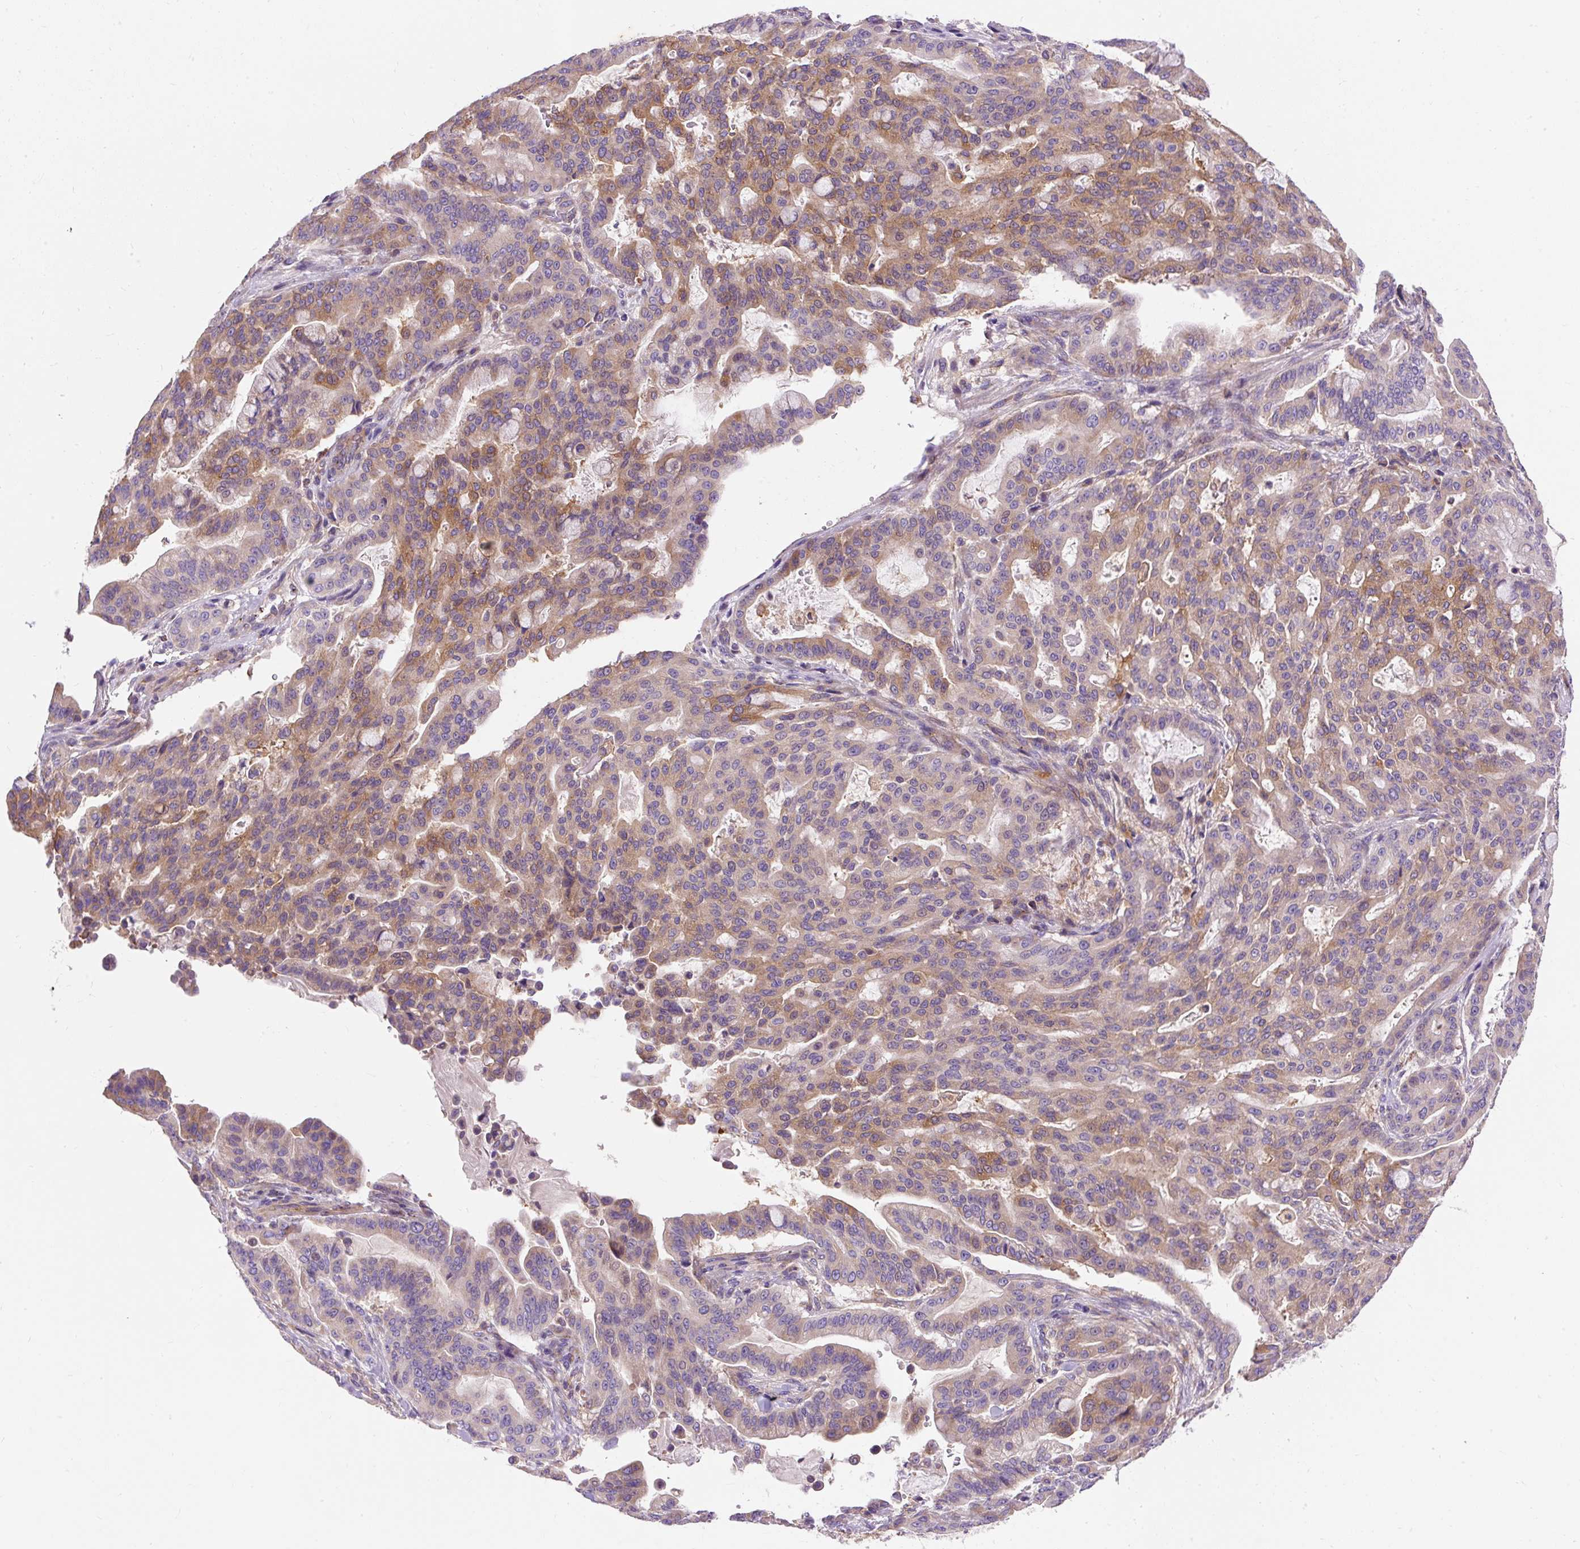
{"staining": {"intensity": "moderate", "quantity": "25%-75%", "location": "cytoplasmic/membranous"}, "tissue": "pancreatic cancer", "cell_type": "Tumor cells", "image_type": "cancer", "snomed": [{"axis": "morphology", "description": "Adenocarcinoma, NOS"}, {"axis": "topography", "description": "Pancreas"}], "caption": "Immunohistochemical staining of pancreatic cancer exhibits medium levels of moderate cytoplasmic/membranous positivity in approximately 25%-75% of tumor cells. (brown staining indicates protein expression, while blue staining denotes nuclei).", "gene": "OR4K15", "patient": {"sex": "male", "age": 63}}